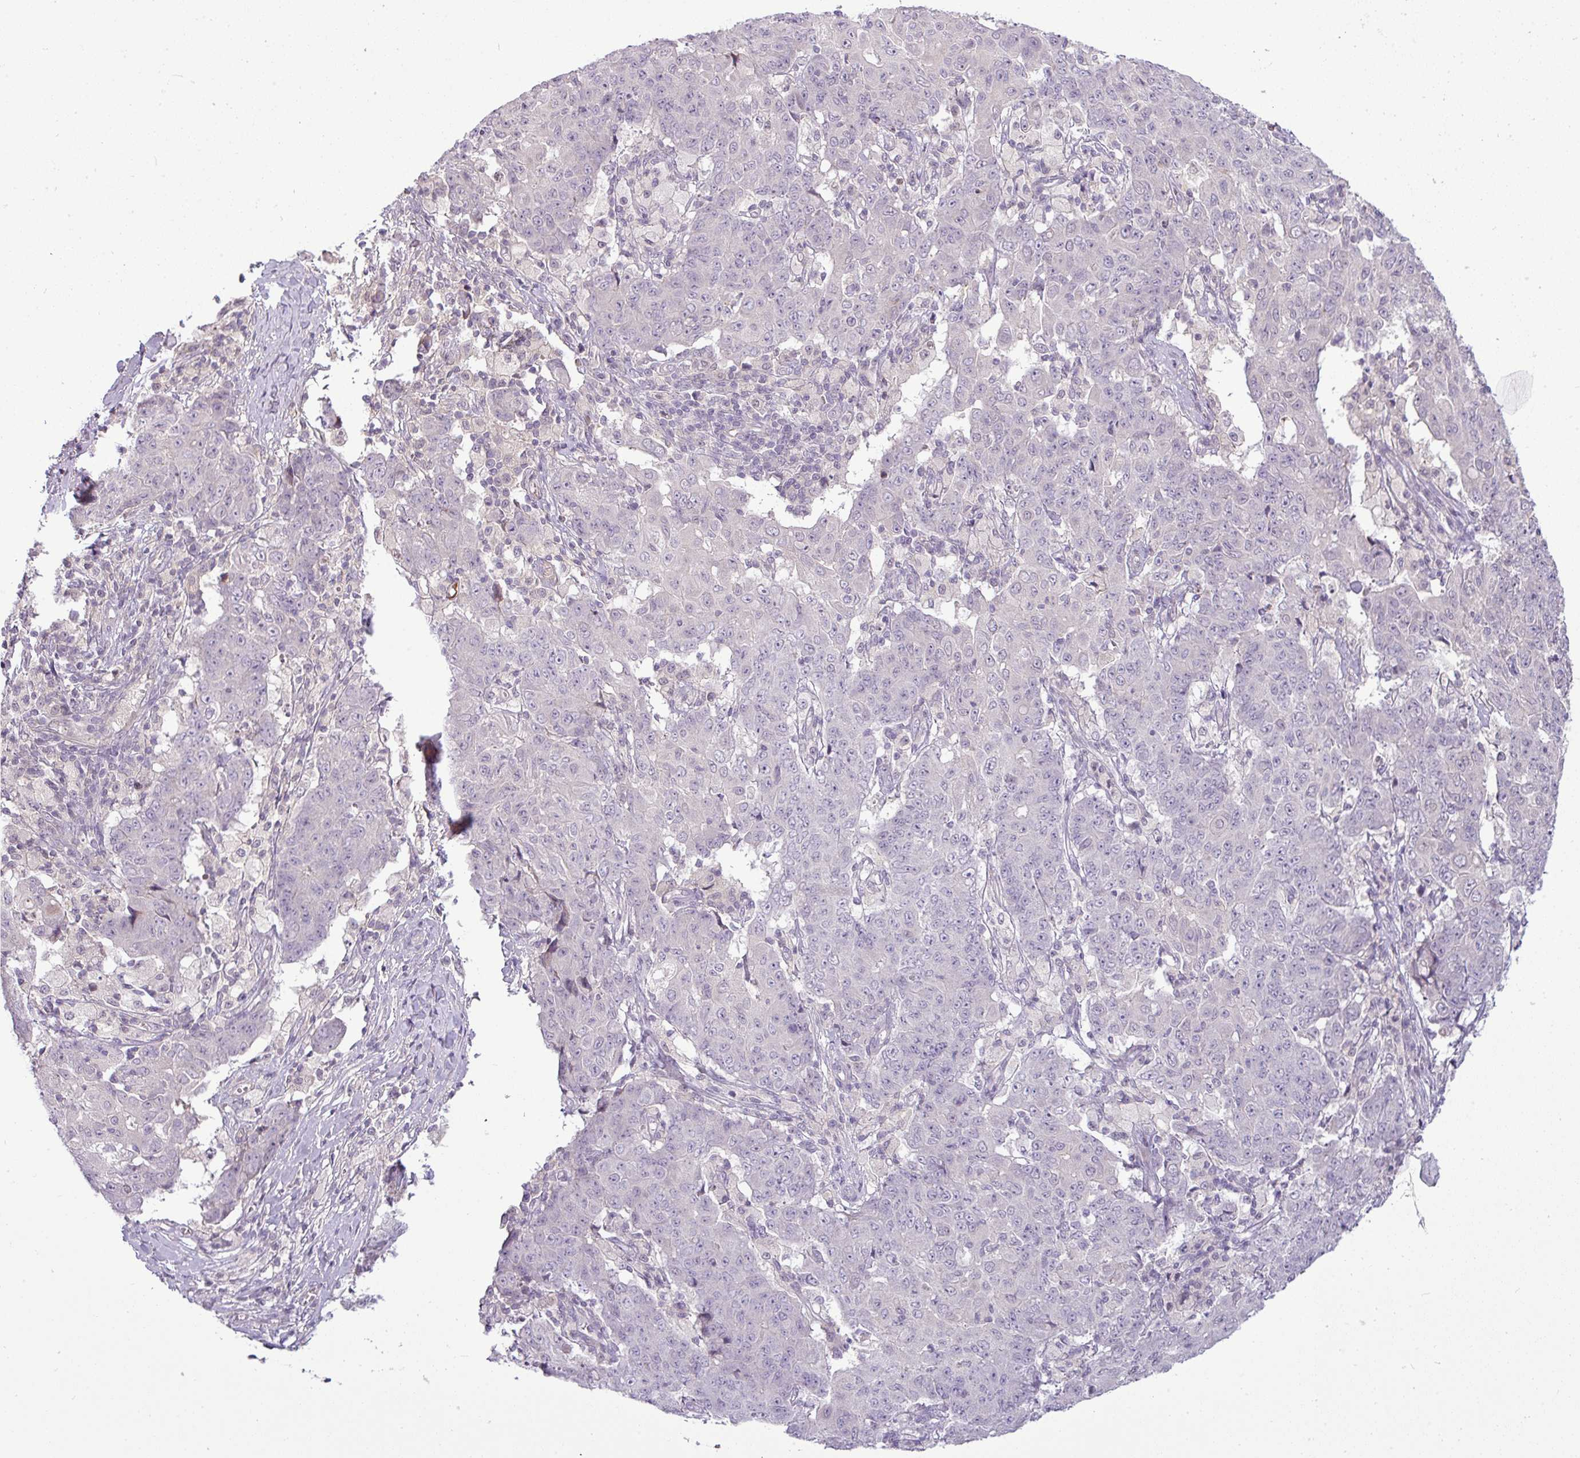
{"staining": {"intensity": "negative", "quantity": "none", "location": "none"}, "tissue": "ovarian cancer", "cell_type": "Tumor cells", "image_type": "cancer", "snomed": [{"axis": "morphology", "description": "Carcinoma, endometroid"}, {"axis": "topography", "description": "Ovary"}], "caption": "Human endometroid carcinoma (ovarian) stained for a protein using IHC shows no expression in tumor cells.", "gene": "APOM", "patient": {"sex": "female", "age": 42}}